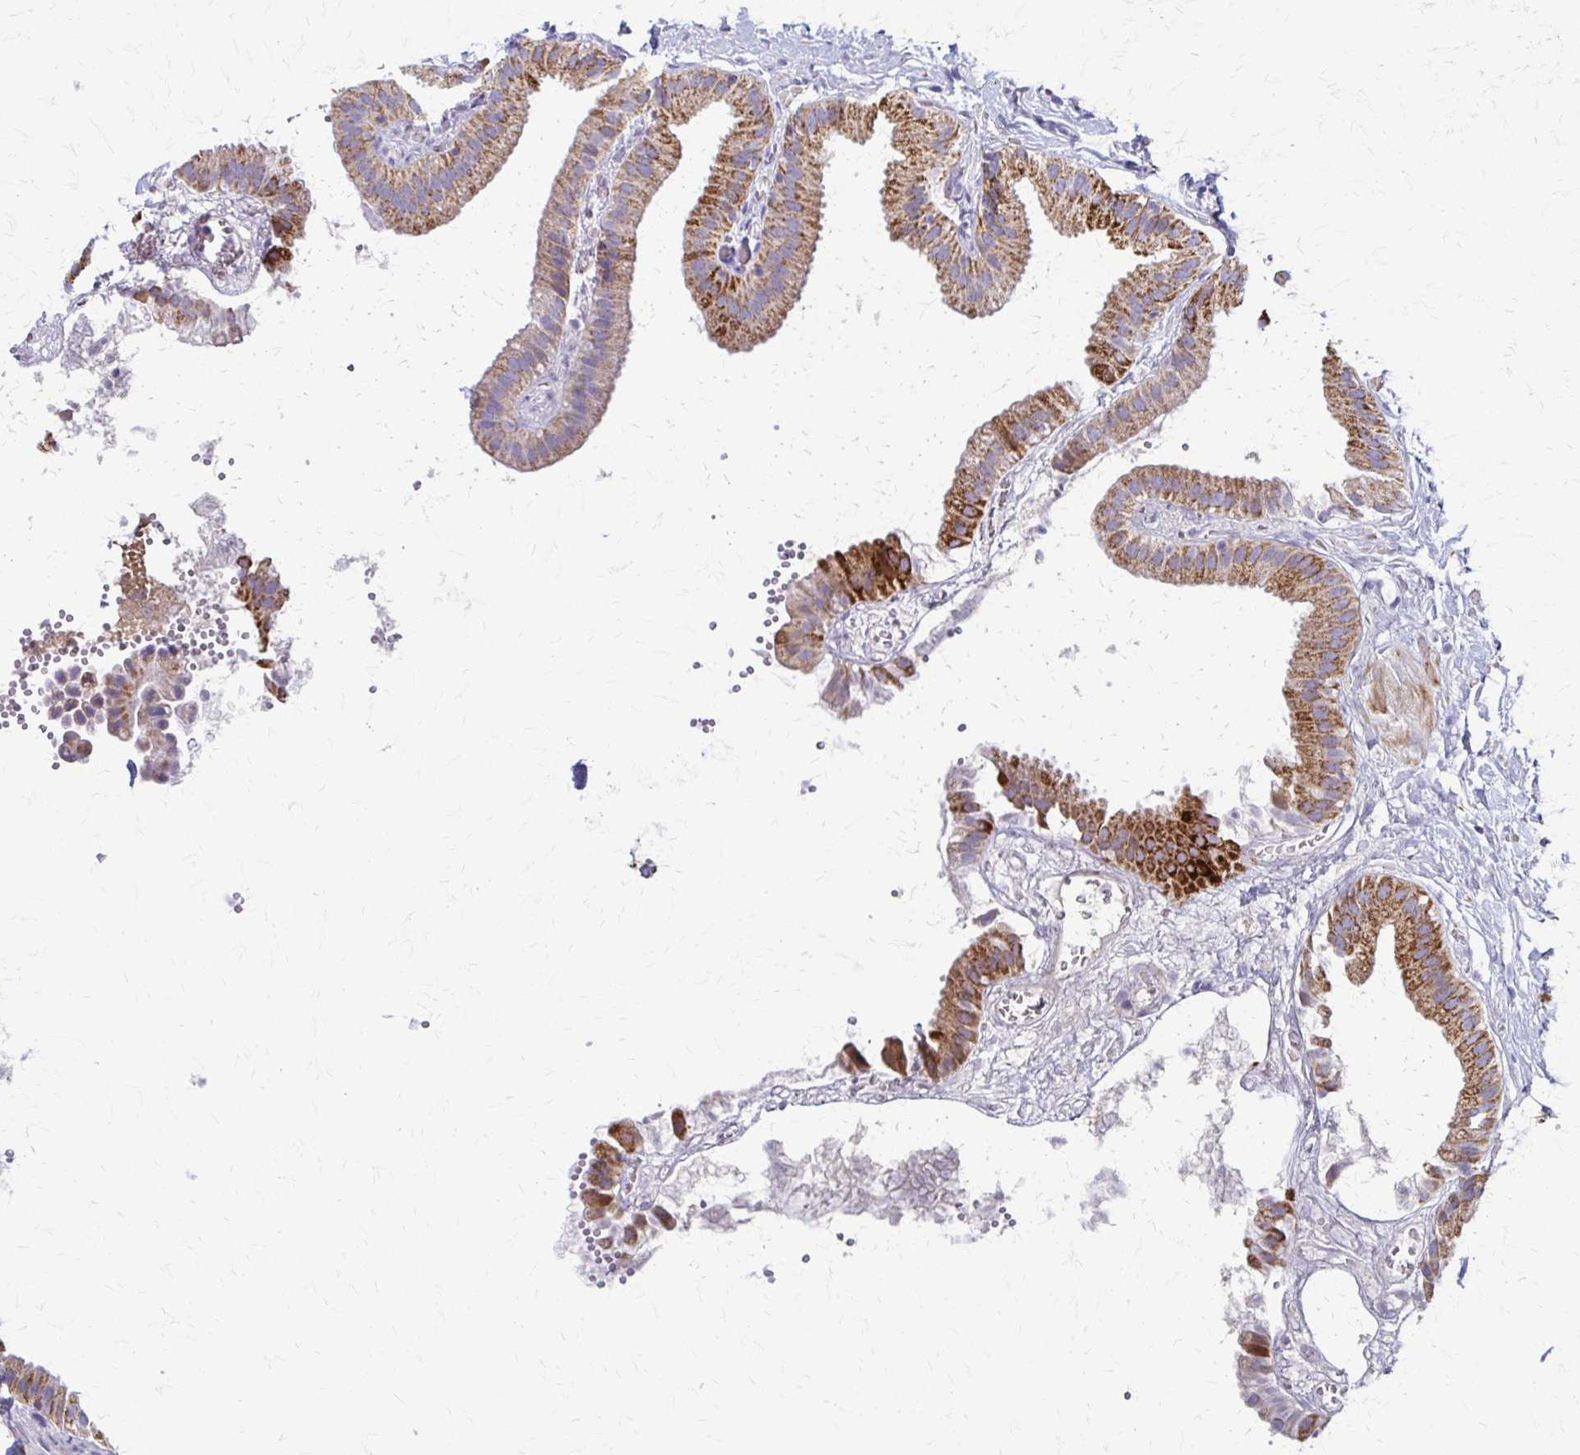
{"staining": {"intensity": "moderate", "quantity": ">75%", "location": "cytoplasmic/membranous"}, "tissue": "gallbladder", "cell_type": "Glandular cells", "image_type": "normal", "snomed": [{"axis": "morphology", "description": "Normal tissue, NOS"}, {"axis": "topography", "description": "Gallbladder"}], "caption": "Immunohistochemistry (IHC) photomicrograph of benign gallbladder: gallbladder stained using IHC demonstrates medium levels of moderate protein expression localized specifically in the cytoplasmic/membranous of glandular cells, appearing as a cytoplasmic/membranous brown color.", "gene": "ZSCAN5B", "patient": {"sex": "female", "age": 63}}